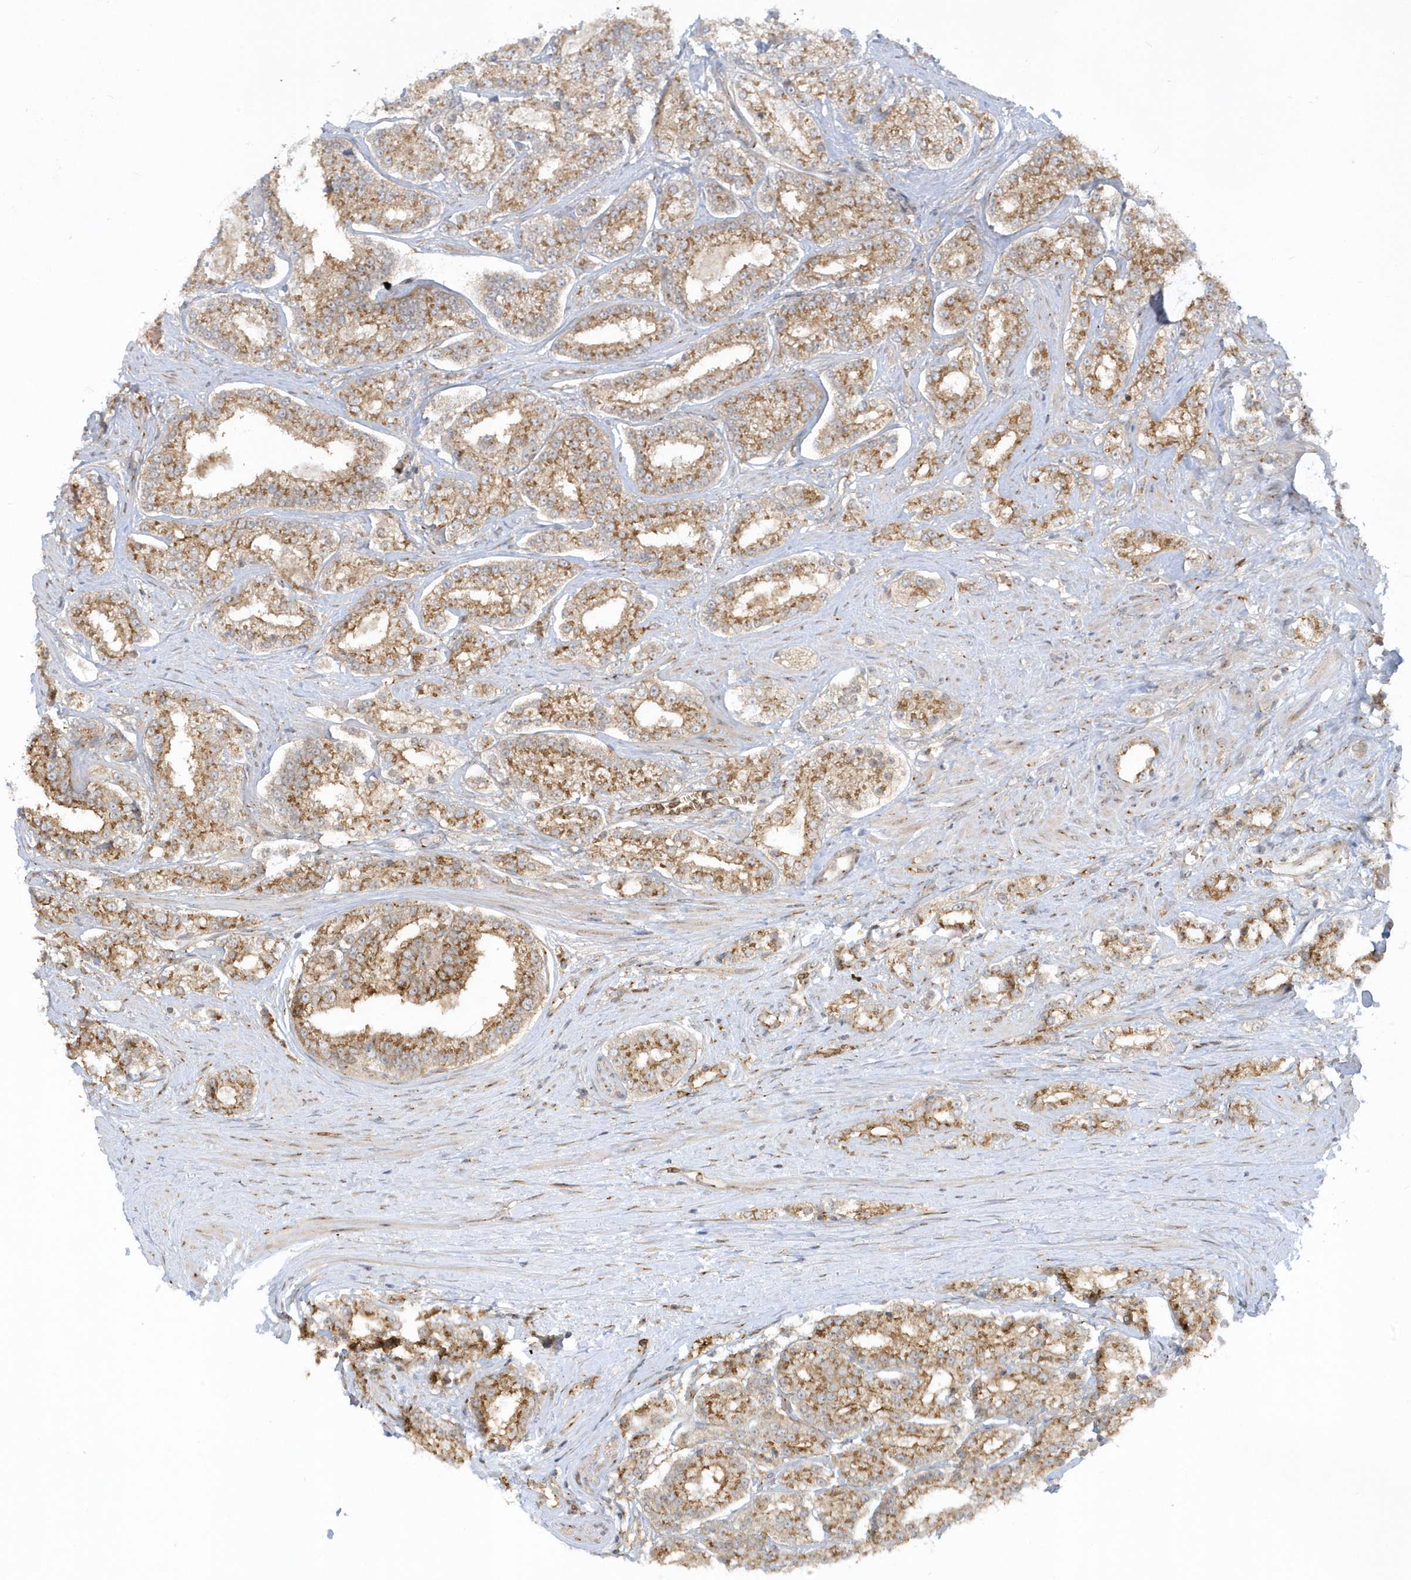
{"staining": {"intensity": "moderate", "quantity": ">75%", "location": "cytoplasmic/membranous"}, "tissue": "prostate cancer", "cell_type": "Tumor cells", "image_type": "cancer", "snomed": [{"axis": "morphology", "description": "Normal tissue, NOS"}, {"axis": "morphology", "description": "Adenocarcinoma, High grade"}, {"axis": "topography", "description": "Prostate"}], "caption": "Protein staining of high-grade adenocarcinoma (prostate) tissue exhibits moderate cytoplasmic/membranous staining in about >75% of tumor cells.", "gene": "RPP40", "patient": {"sex": "male", "age": 83}}